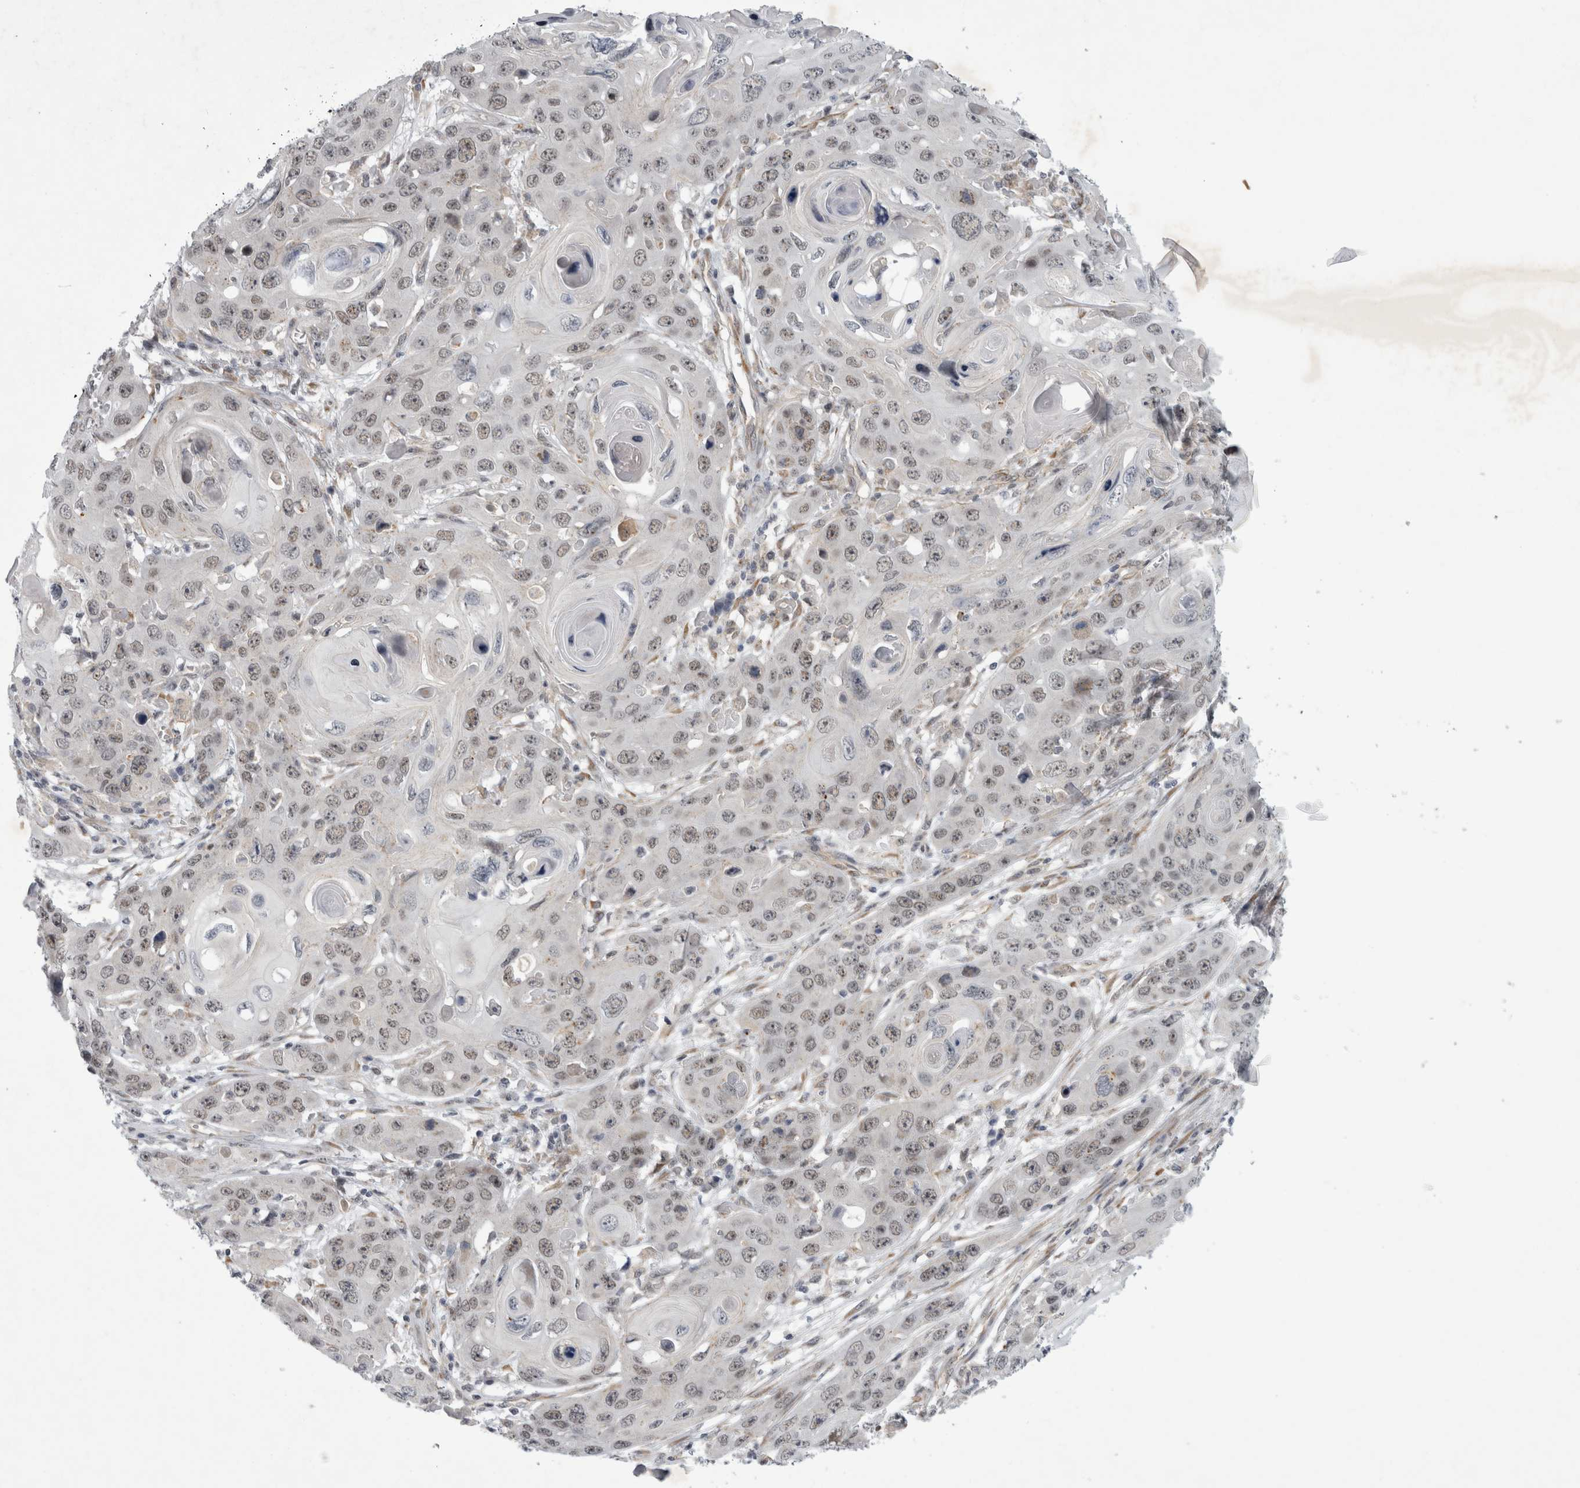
{"staining": {"intensity": "weak", "quantity": ">75%", "location": "nuclear"}, "tissue": "skin cancer", "cell_type": "Tumor cells", "image_type": "cancer", "snomed": [{"axis": "morphology", "description": "Squamous cell carcinoma, NOS"}, {"axis": "topography", "description": "Skin"}], "caption": "About >75% of tumor cells in skin cancer (squamous cell carcinoma) display weak nuclear protein staining as visualized by brown immunohistochemical staining.", "gene": "PARP11", "patient": {"sex": "male", "age": 55}}